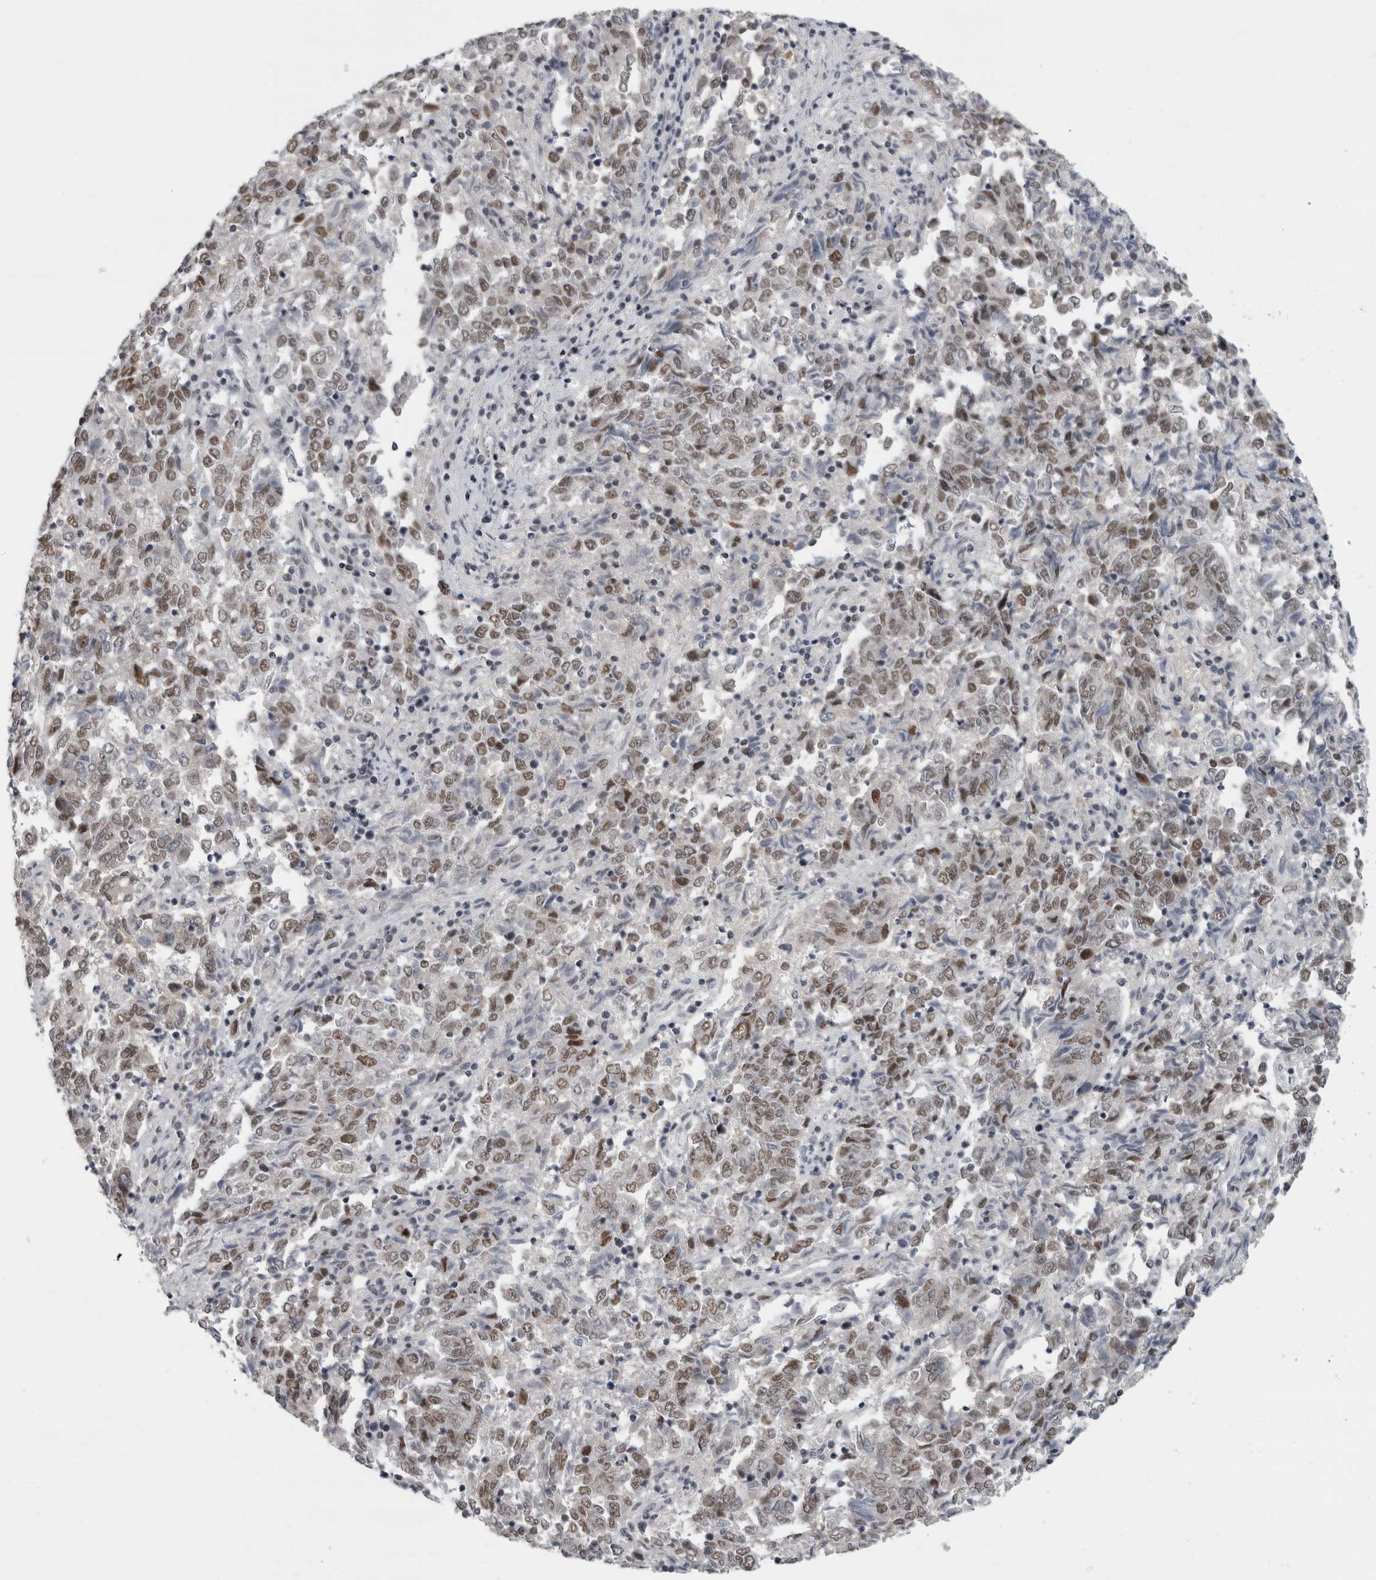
{"staining": {"intensity": "moderate", "quantity": ">75%", "location": "nuclear"}, "tissue": "endometrial cancer", "cell_type": "Tumor cells", "image_type": "cancer", "snomed": [{"axis": "morphology", "description": "Adenocarcinoma, NOS"}, {"axis": "topography", "description": "Endometrium"}], "caption": "A high-resolution histopathology image shows immunohistochemistry staining of endometrial cancer, which displays moderate nuclear expression in approximately >75% of tumor cells.", "gene": "ARID4B", "patient": {"sex": "female", "age": 80}}